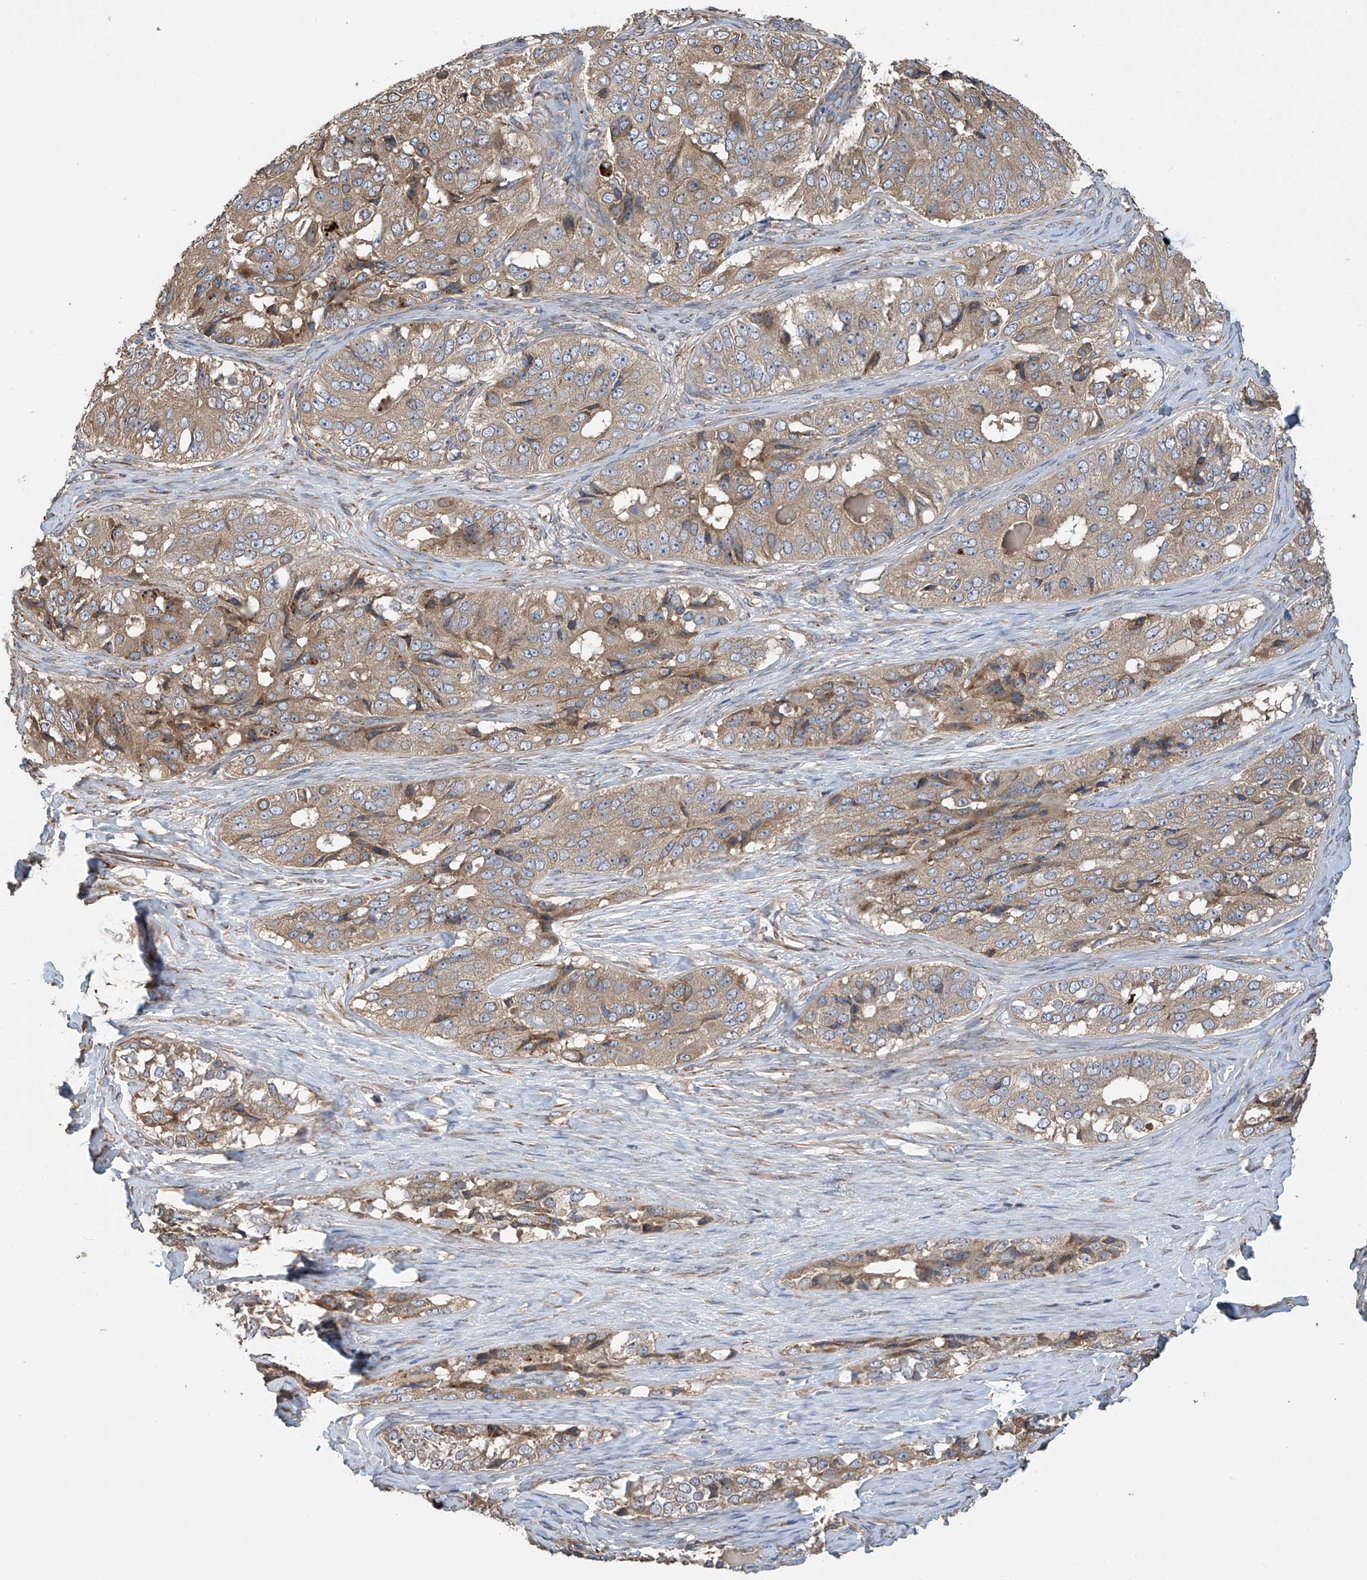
{"staining": {"intensity": "weak", "quantity": ">75%", "location": "cytoplasmic/membranous"}, "tissue": "ovarian cancer", "cell_type": "Tumor cells", "image_type": "cancer", "snomed": [{"axis": "morphology", "description": "Carcinoma, endometroid"}, {"axis": "topography", "description": "Ovary"}], "caption": "Immunohistochemistry (IHC) staining of ovarian cancer, which shows low levels of weak cytoplasmic/membranous staining in approximately >75% of tumor cells indicating weak cytoplasmic/membranous protein expression. The staining was performed using DAB (brown) for protein detection and nuclei were counterstained in hematoxylin (blue).", "gene": "PHACTR4", "patient": {"sex": "female", "age": 51}}